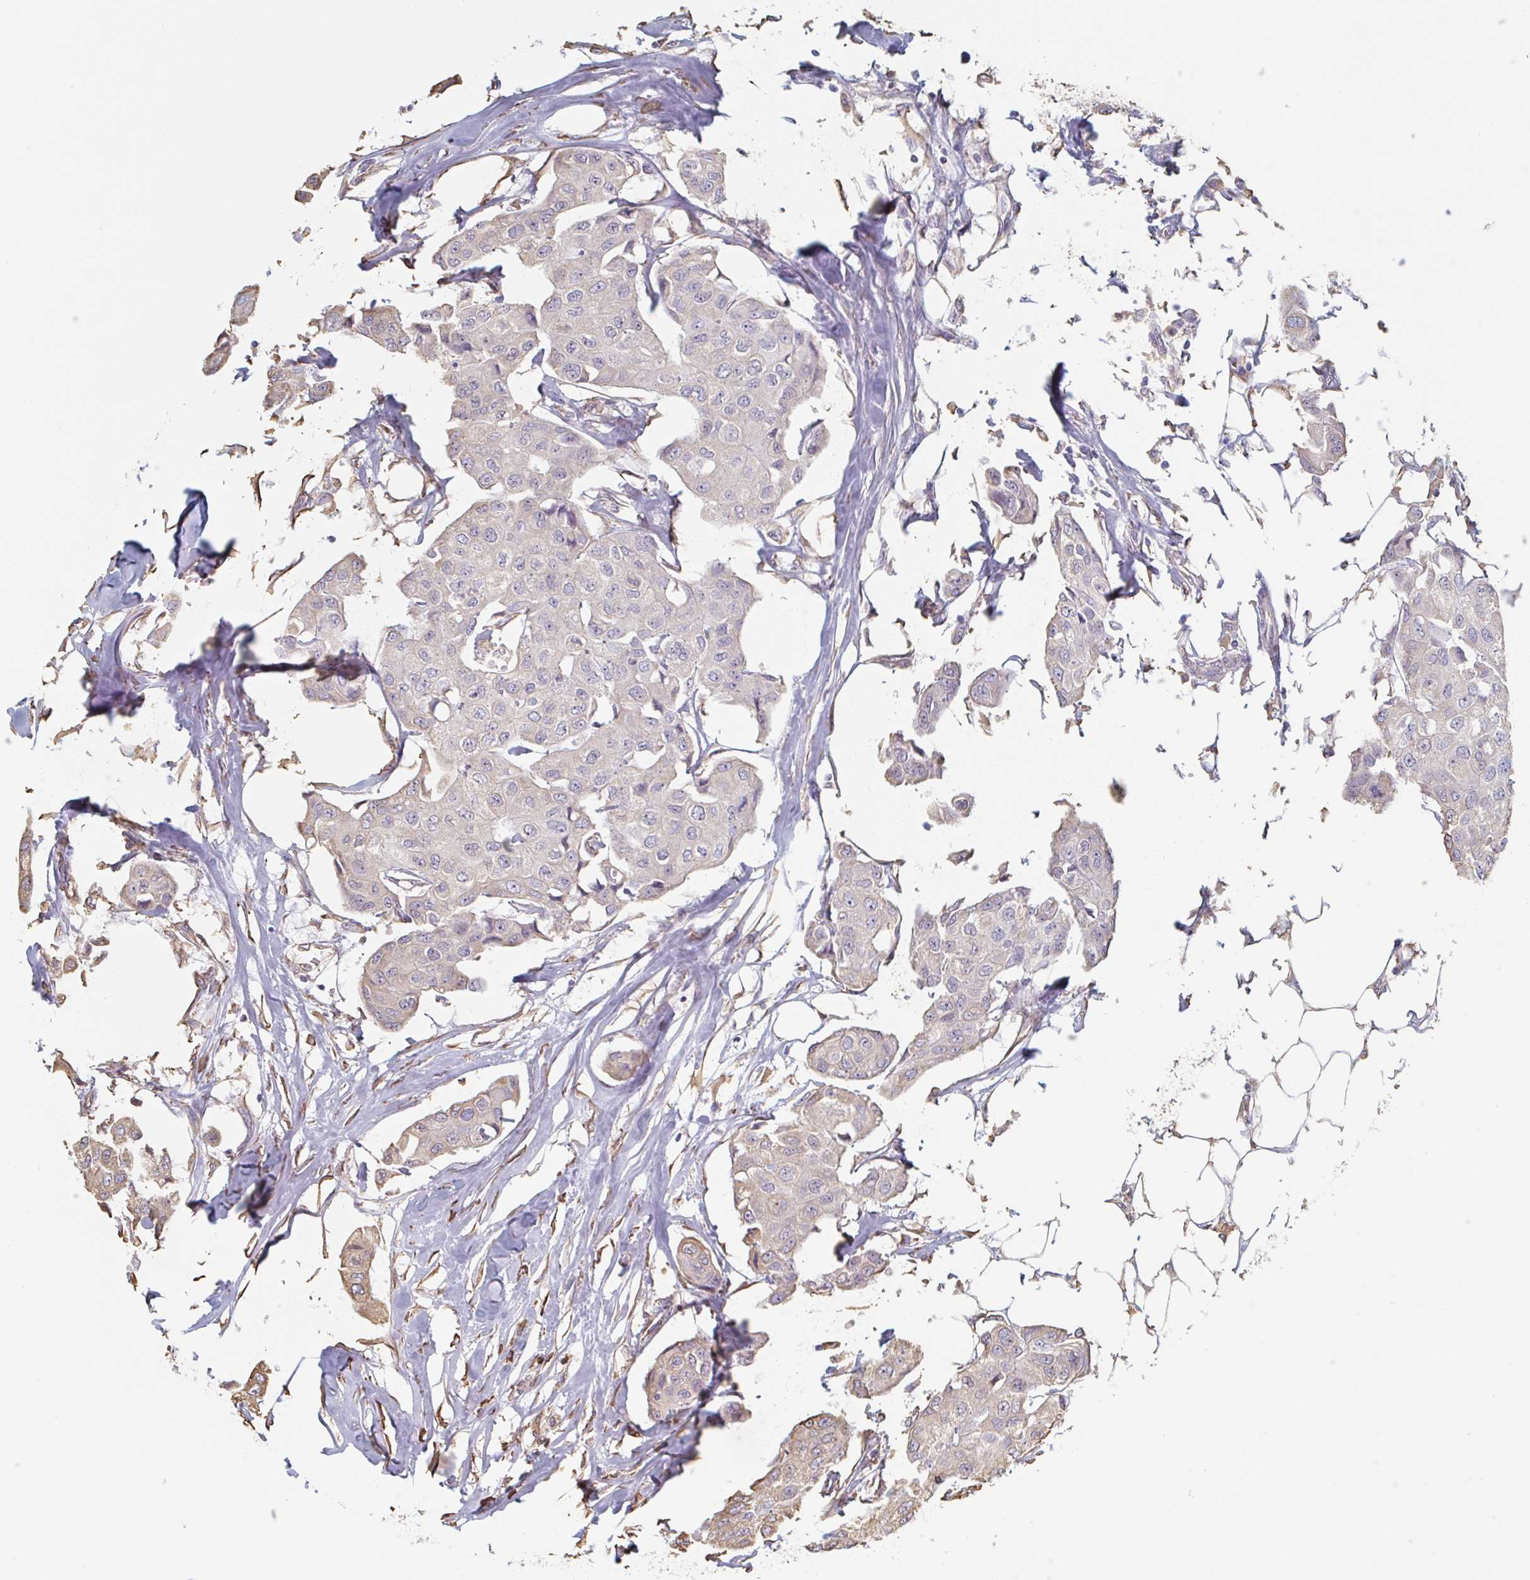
{"staining": {"intensity": "moderate", "quantity": "<25%", "location": "cytoplasmic/membranous"}, "tissue": "breast cancer", "cell_type": "Tumor cells", "image_type": "cancer", "snomed": [{"axis": "morphology", "description": "Duct carcinoma"}, {"axis": "topography", "description": "Breast"}, {"axis": "topography", "description": "Lymph node"}], "caption": "The micrograph displays a brown stain indicating the presence of a protein in the cytoplasmic/membranous of tumor cells in breast intraductal carcinoma. Nuclei are stained in blue.", "gene": "RAB5IF", "patient": {"sex": "female", "age": 80}}